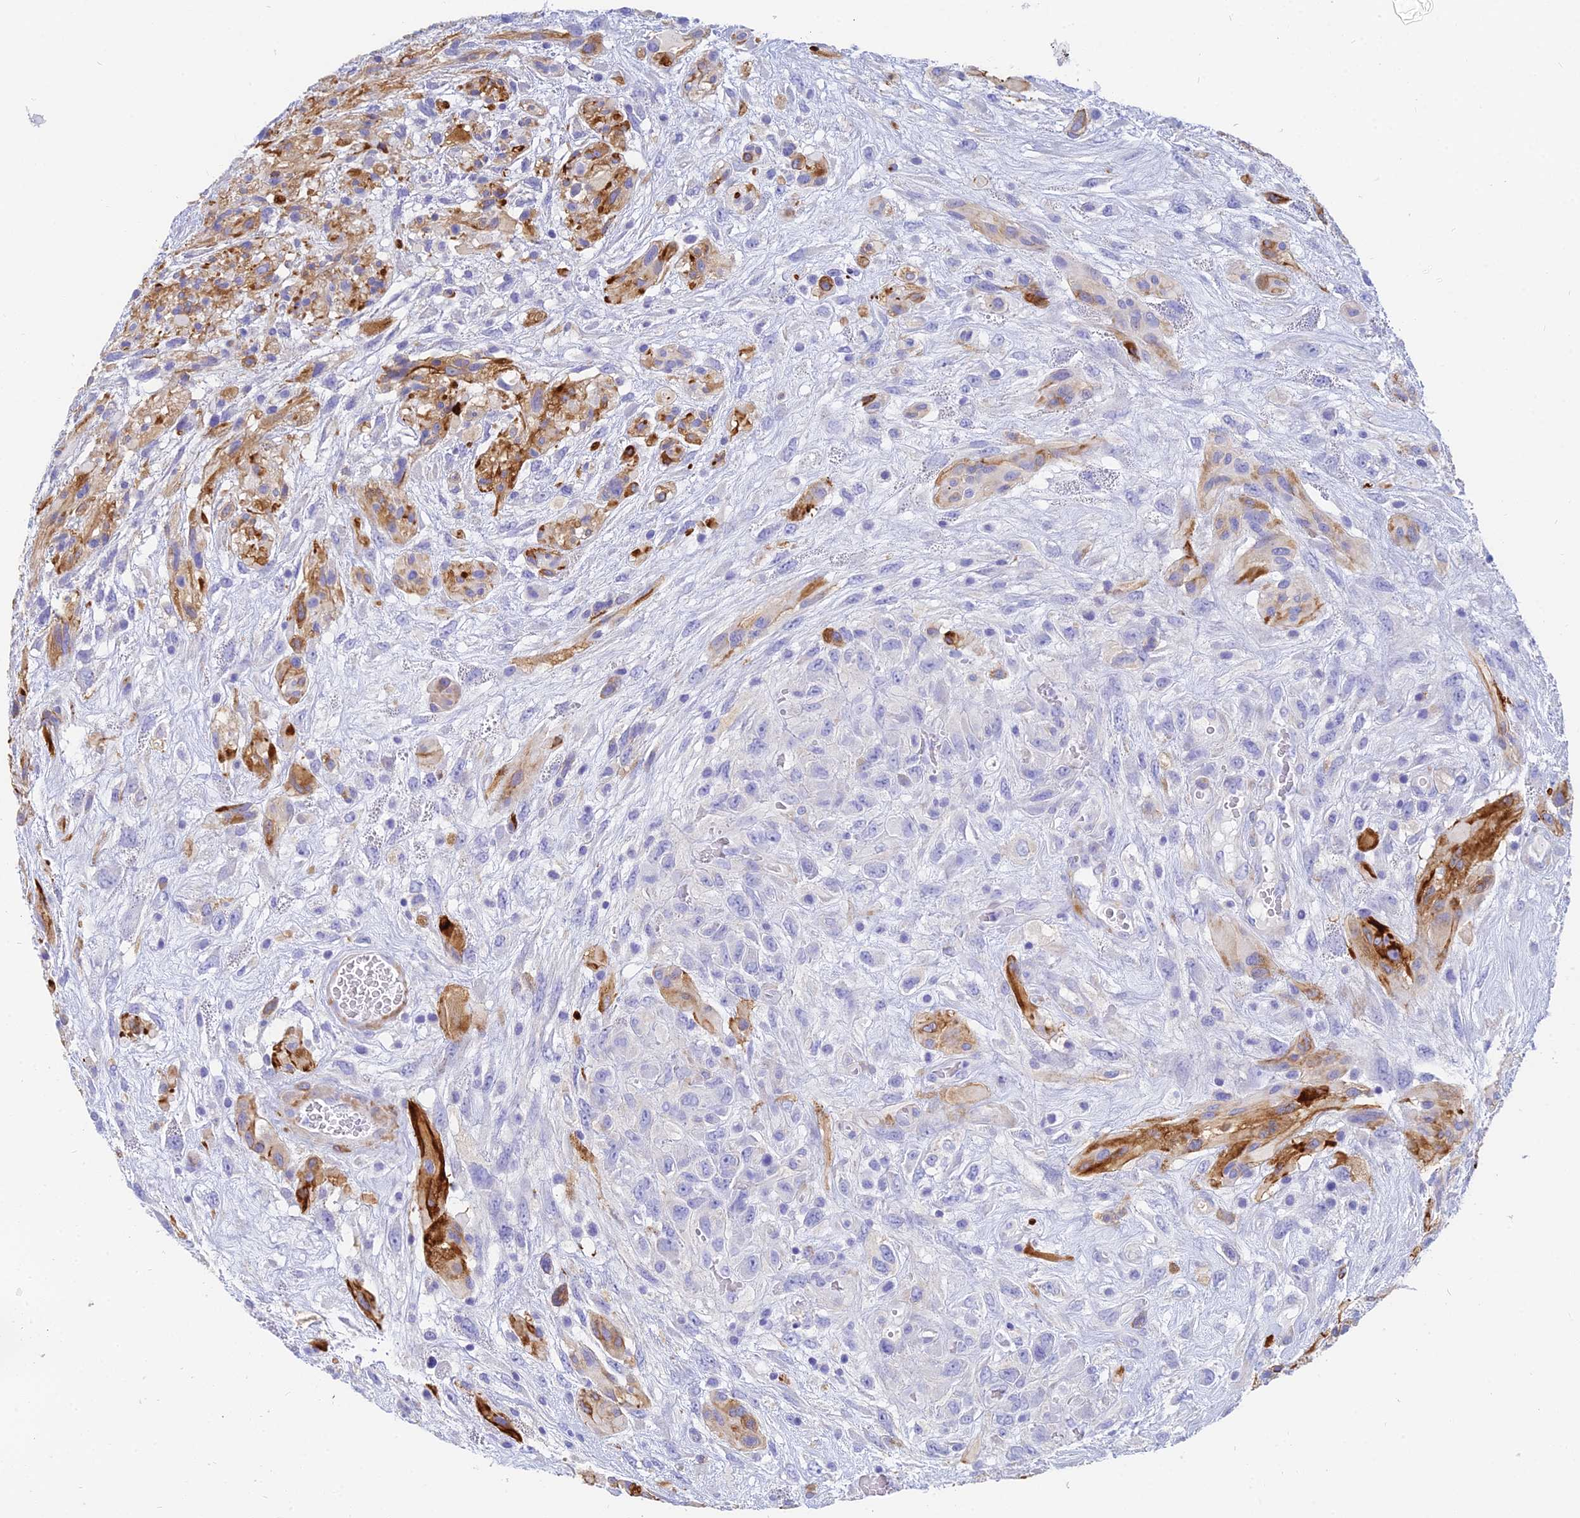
{"staining": {"intensity": "strong", "quantity": "<25%", "location": "cytoplasmic/membranous"}, "tissue": "glioma", "cell_type": "Tumor cells", "image_type": "cancer", "snomed": [{"axis": "morphology", "description": "Glioma, malignant, High grade"}, {"axis": "topography", "description": "Brain"}], "caption": "Immunohistochemistry (DAB (3,3'-diaminobenzidine)) staining of glioma exhibits strong cytoplasmic/membranous protein staining in approximately <25% of tumor cells.", "gene": "SLC36A2", "patient": {"sex": "male", "age": 61}}